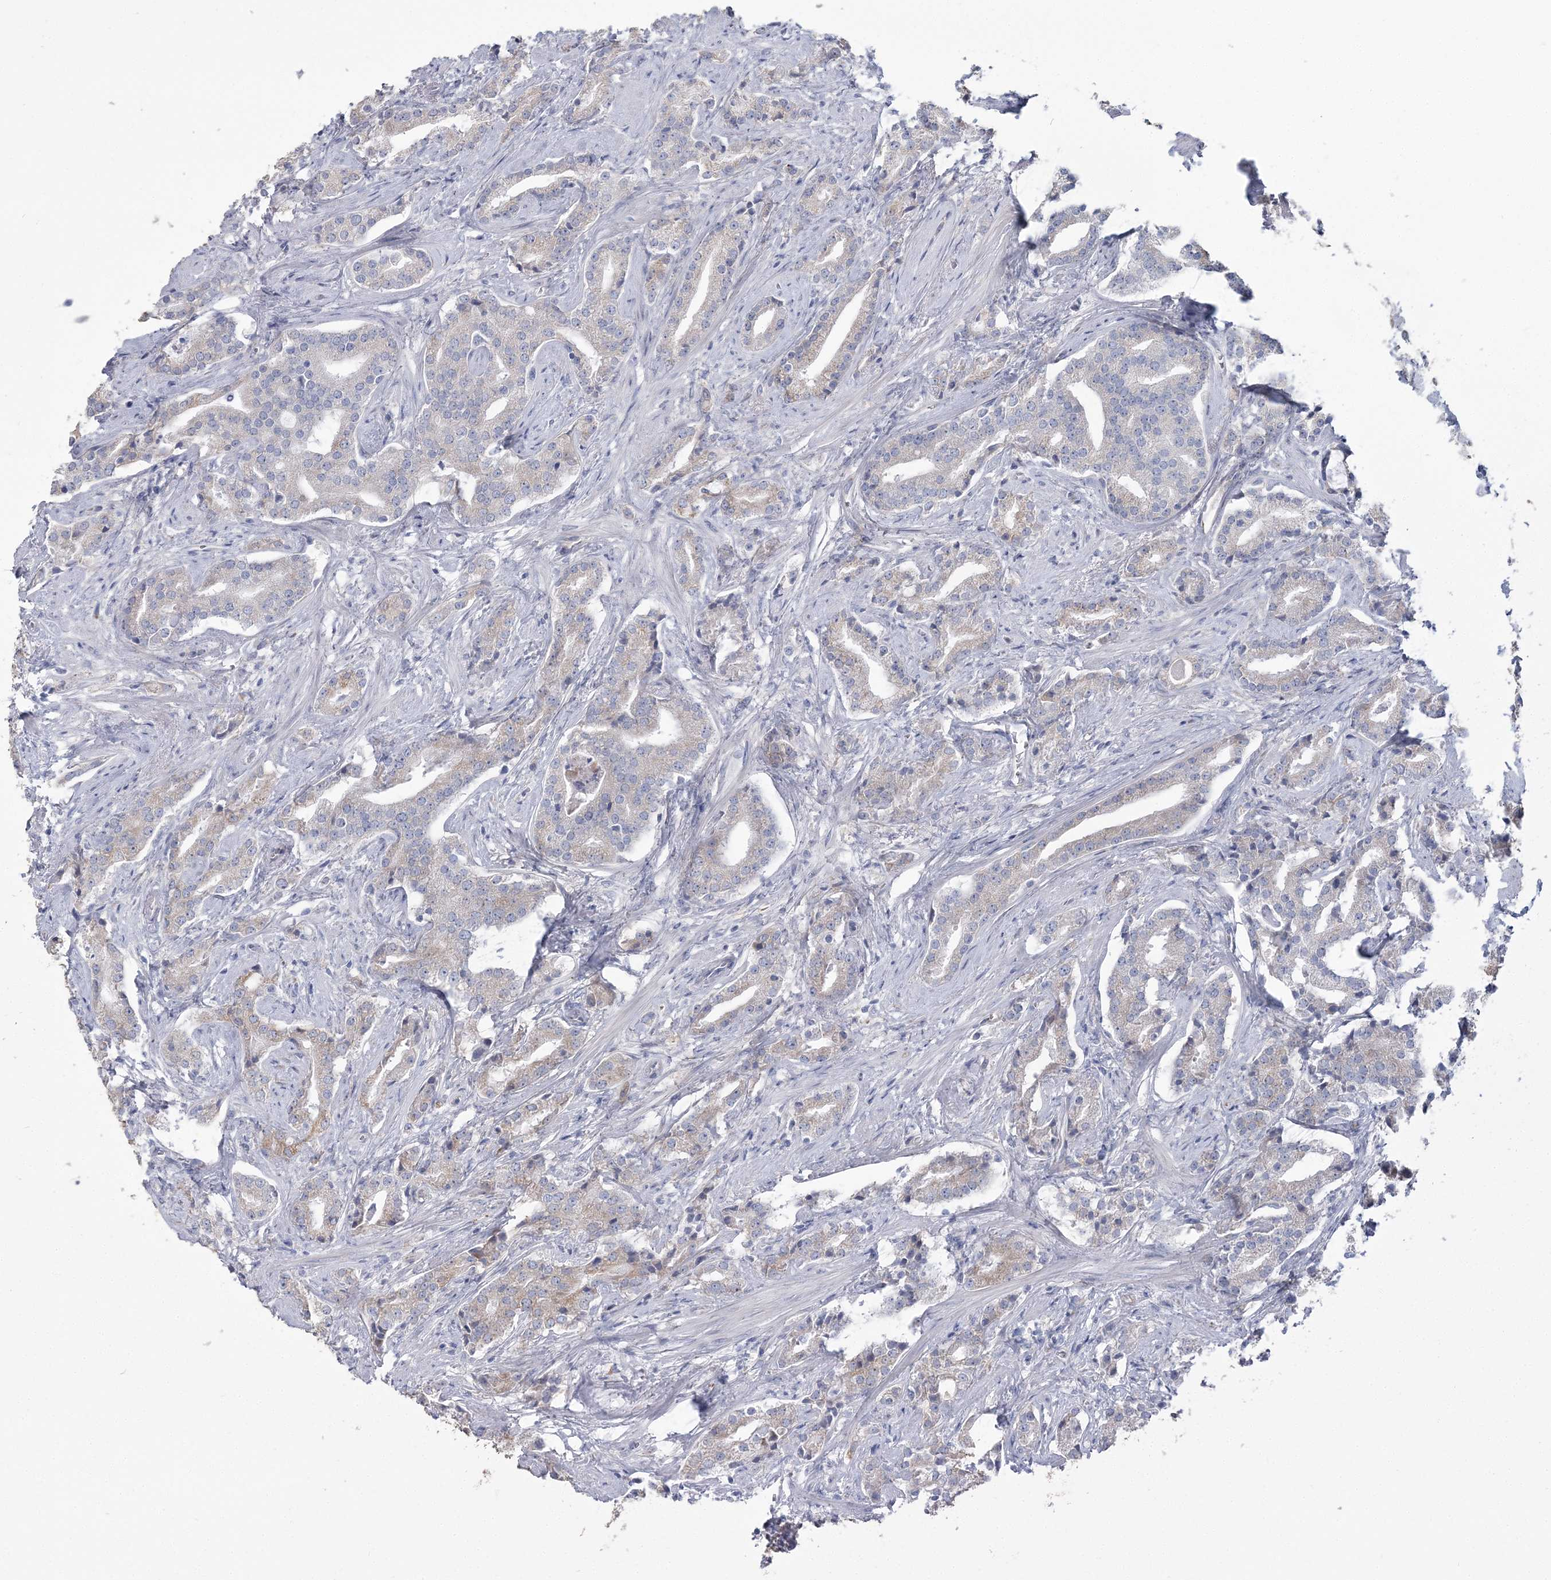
{"staining": {"intensity": "weak", "quantity": "<25%", "location": "cytoplasmic/membranous"}, "tissue": "prostate cancer", "cell_type": "Tumor cells", "image_type": "cancer", "snomed": [{"axis": "morphology", "description": "Adenocarcinoma, Low grade"}, {"axis": "topography", "description": "Prostate"}], "caption": "High power microscopy photomicrograph of an IHC photomicrograph of prostate adenocarcinoma (low-grade), revealing no significant positivity in tumor cells.", "gene": "CMBL", "patient": {"sex": "male", "age": 67}}